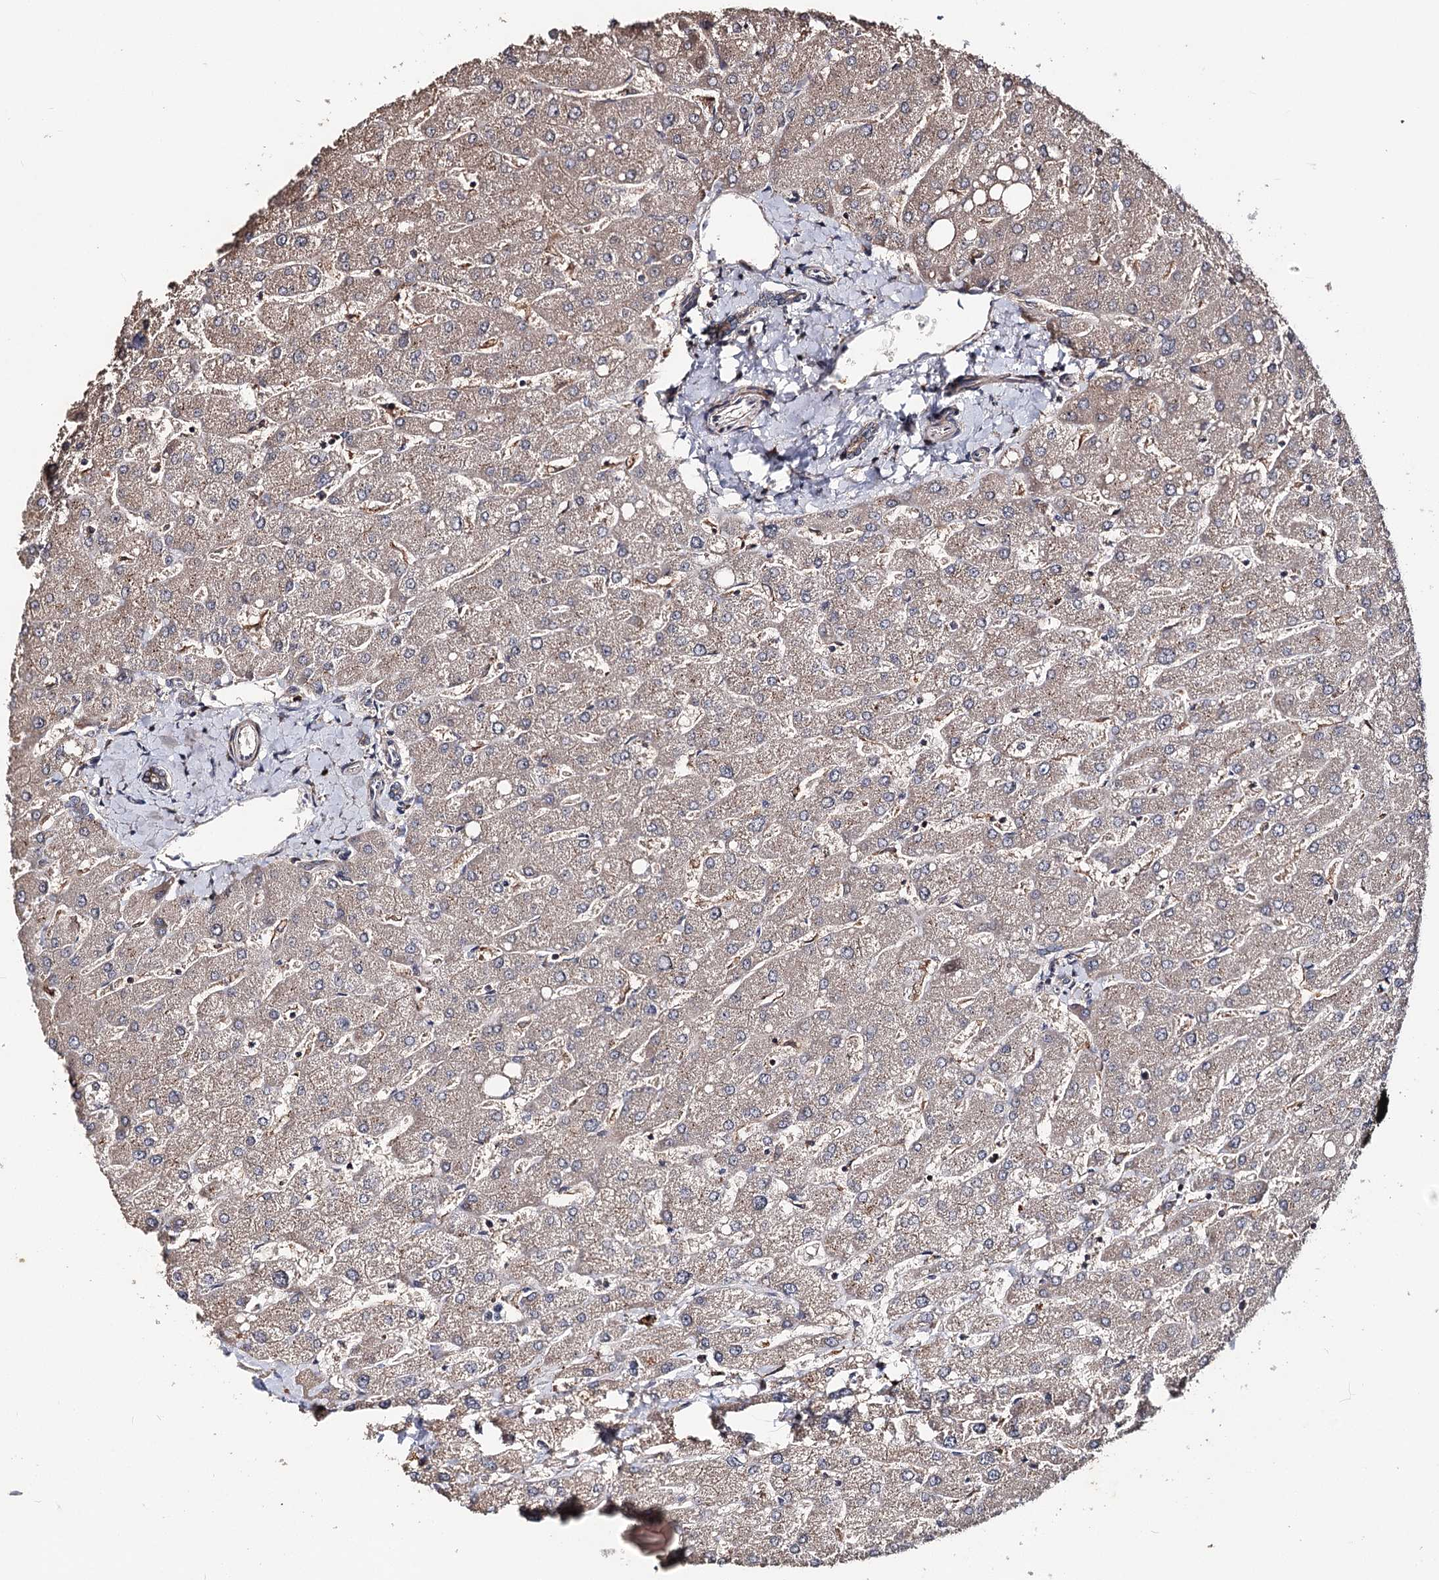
{"staining": {"intensity": "weak", "quantity": "<25%", "location": "cytoplasmic/membranous"}, "tissue": "liver", "cell_type": "Cholangiocytes", "image_type": "normal", "snomed": [{"axis": "morphology", "description": "Normal tissue, NOS"}, {"axis": "topography", "description": "Liver"}], "caption": "High power microscopy micrograph of an IHC photomicrograph of normal liver, revealing no significant positivity in cholangiocytes. The staining was performed using DAB (3,3'-diaminobenzidine) to visualize the protein expression in brown, while the nuclei were stained in blue with hematoxylin (Magnification: 20x).", "gene": "MINDY3", "patient": {"sex": "male", "age": 55}}